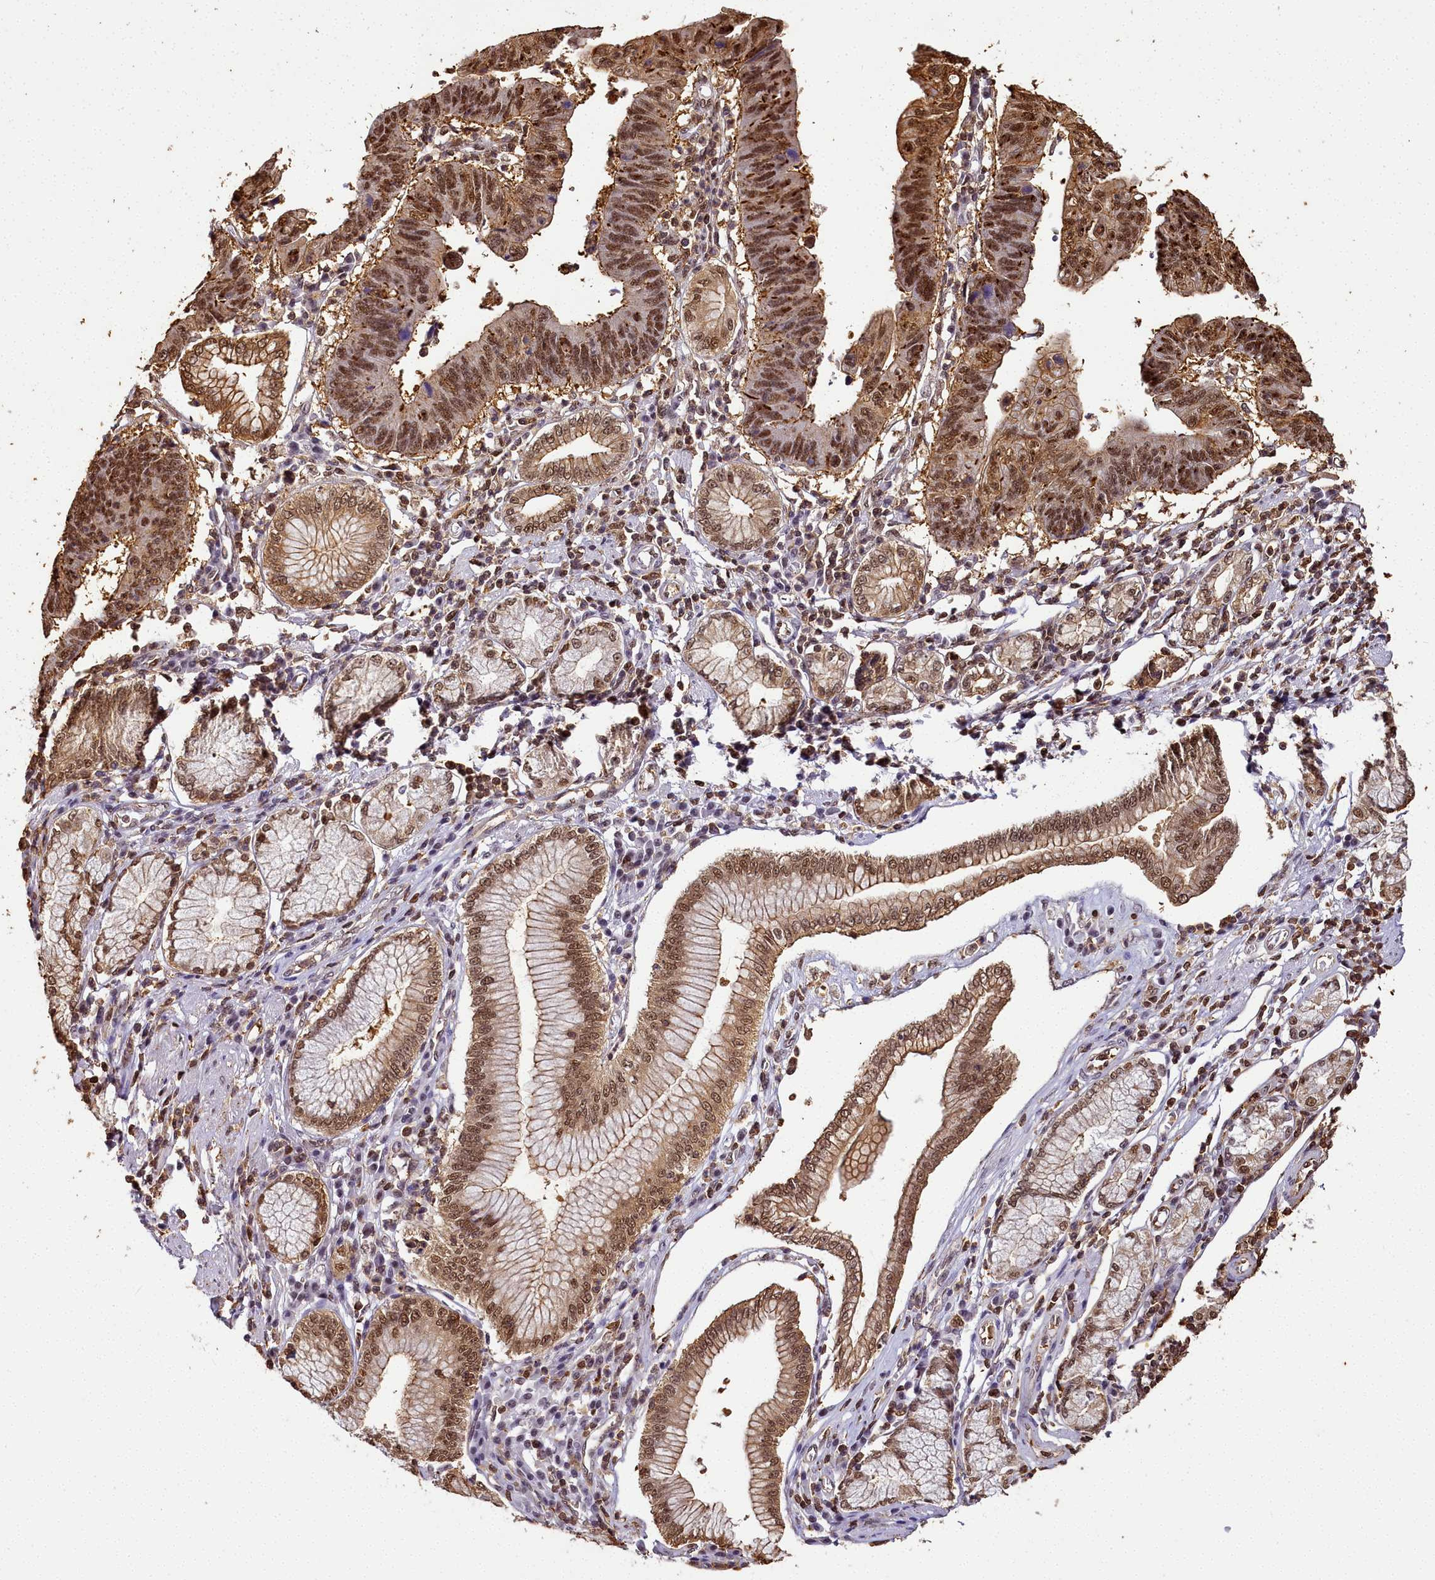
{"staining": {"intensity": "strong", "quantity": ">75%", "location": "cytoplasmic/membranous,nuclear"}, "tissue": "stomach cancer", "cell_type": "Tumor cells", "image_type": "cancer", "snomed": [{"axis": "morphology", "description": "Adenocarcinoma, NOS"}, {"axis": "topography", "description": "Stomach"}], "caption": "Protein analysis of stomach adenocarcinoma tissue demonstrates strong cytoplasmic/membranous and nuclear expression in approximately >75% of tumor cells. (Brightfield microscopy of DAB IHC at high magnification).", "gene": "PPP4C", "patient": {"sex": "male", "age": 59}}